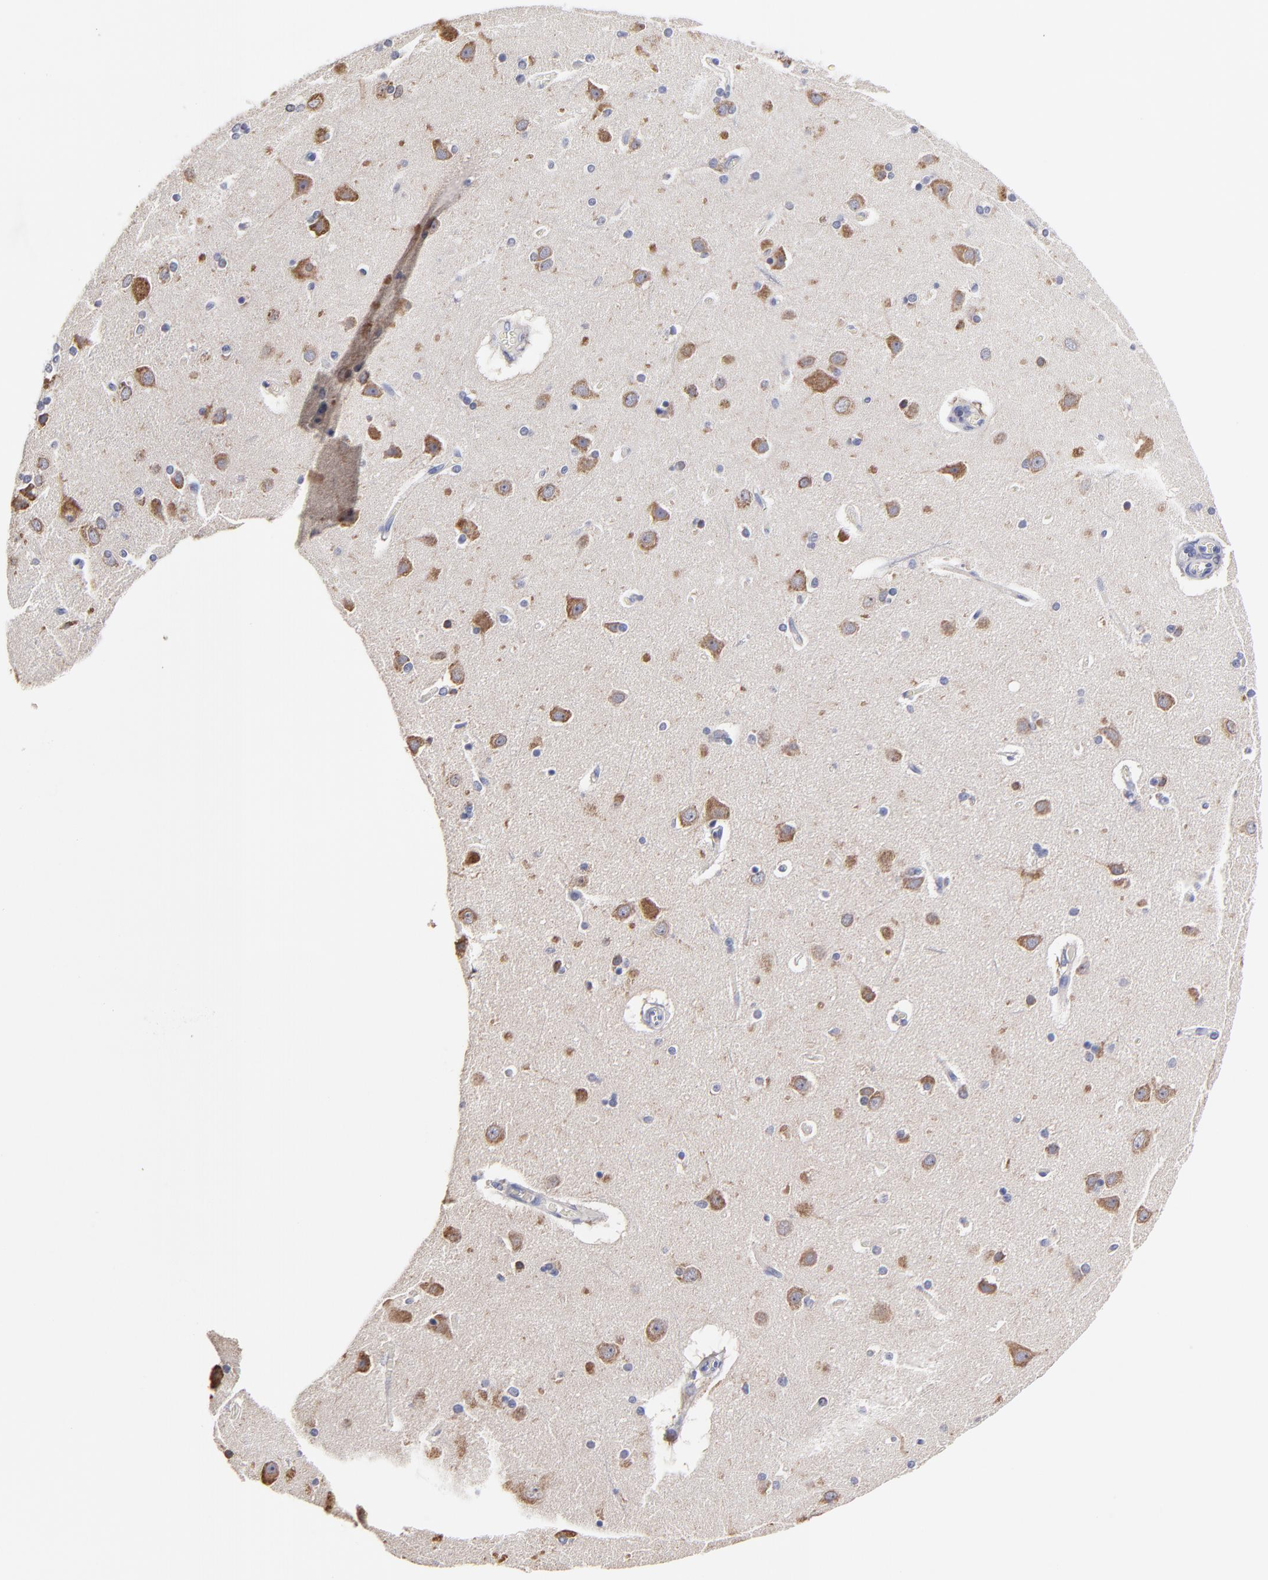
{"staining": {"intensity": "weak", "quantity": "25%-75%", "location": "cytoplasmic/membranous"}, "tissue": "cerebral cortex", "cell_type": "Endothelial cells", "image_type": "normal", "snomed": [{"axis": "morphology", "description": "Normal tissue, NOS"}, {"axis": "topography", "description": "Cerebral cortex"}], "caption": "A low amount of weak cytoplasmic/membranous staining is present in approximately 25%-75% of endothelial cells in benign cerebral cortex.", "gene": "GCSAM", "patient": {"sex": "female", "age": 54}}